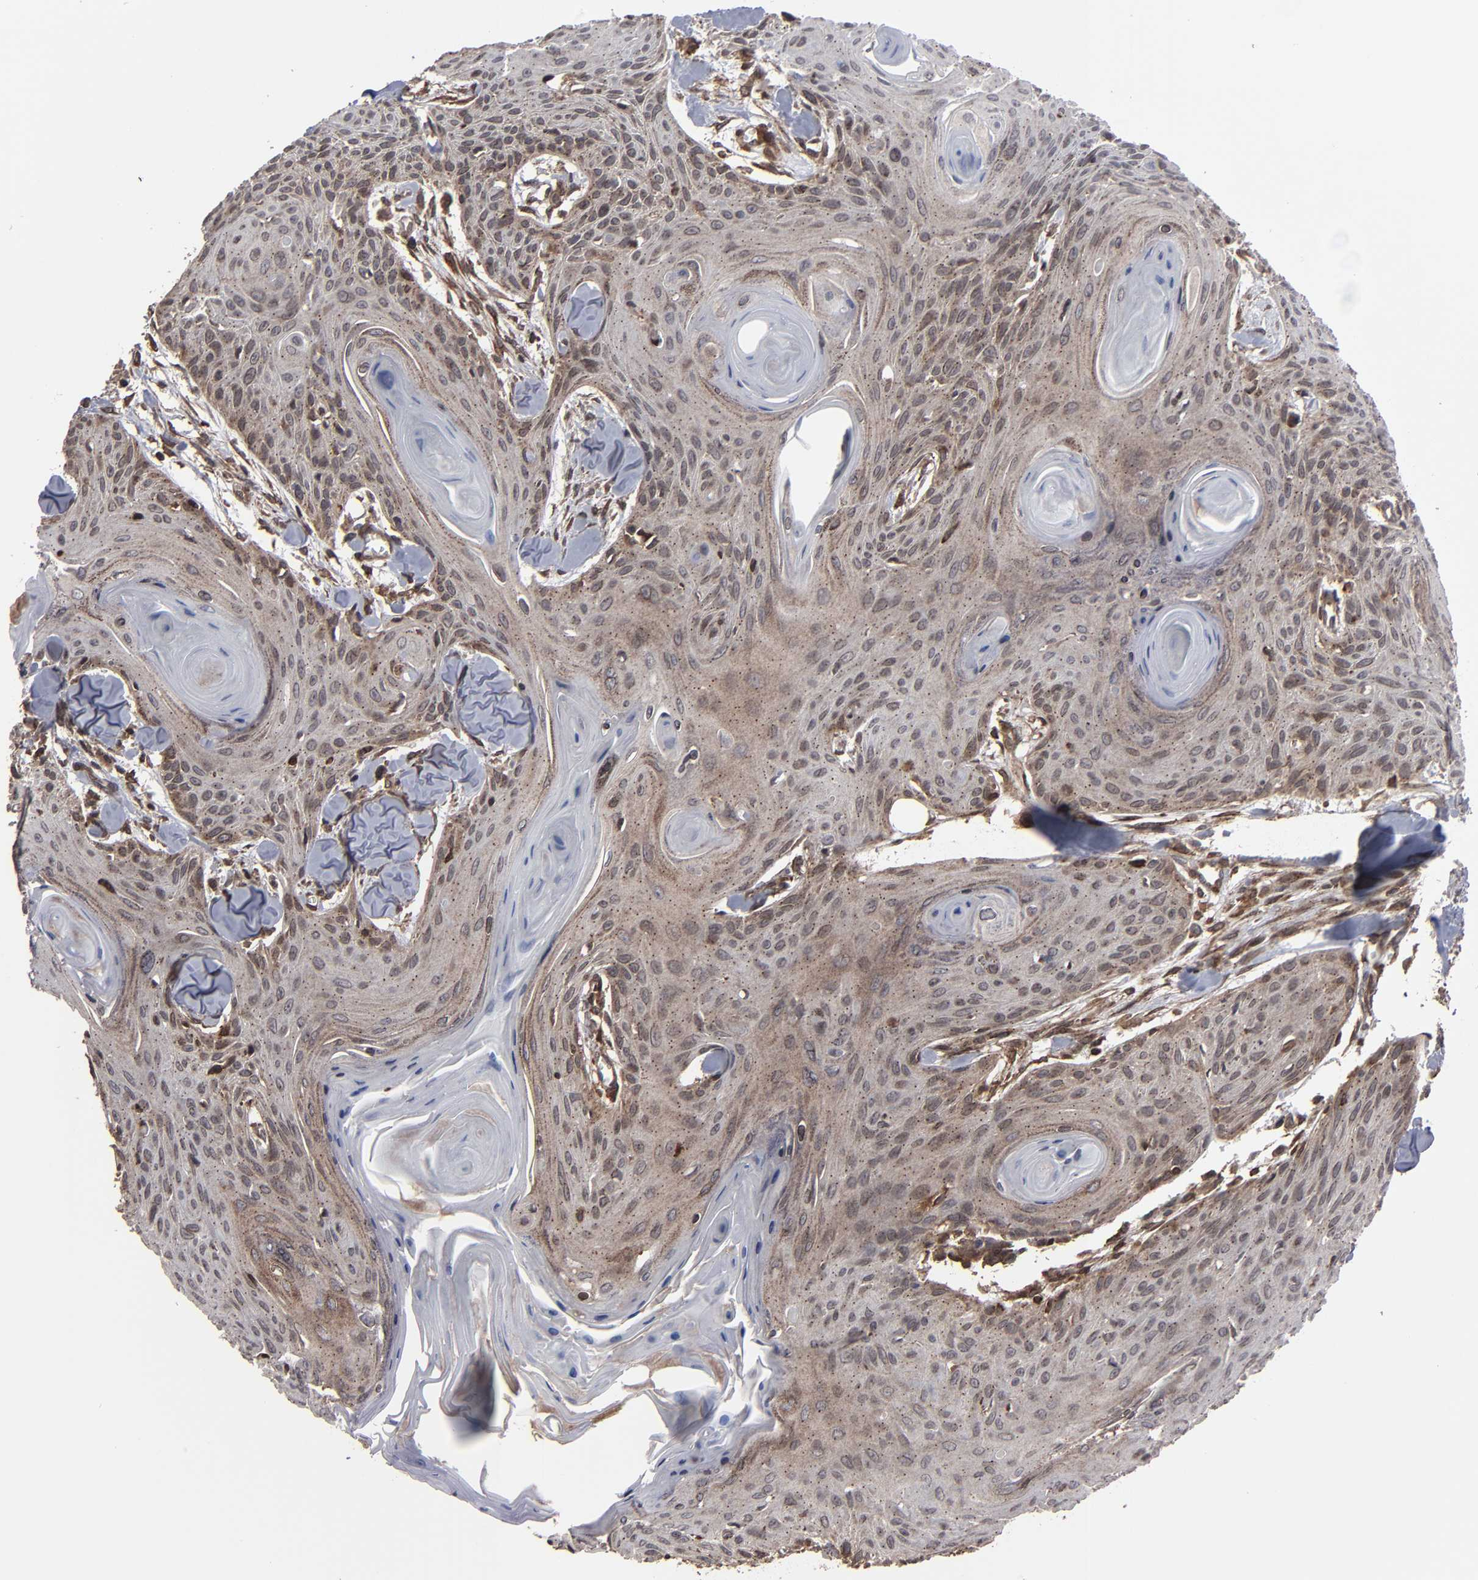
{"staining": {"intensity": "moderate", "quantity": ">75%", "location": "cytoplasmic/membranous,nuclear"}, "tissue": "head and neck cancer", "cell_type": "Tumor cells", "image_type": "cancer", "snomed": [{"axis": "morphology", "description": "Squamous cell carcinoma, NOS"}, {"axis": "morphology", "description": "Squamous cell carcinoma, metastatic, NOS"}, {"axis": "topography", "description": "Lymph node"}, {"axis": "topography", "description": "Salivary gland"}, {"axis": "topography", "description": "Head-Neck"}], "caption": "Head and neck cancer was stained to show a protein in brown. There is medium levels of moderate cytoplasmic/membranous and nuclear positivity in approximately >75% of tumor cells. The protein of interest is stained brown, and the nuclei are stained in blue (DAB IHC with brightfield microscopy, high magnification).", "gene": "KIAA2026", "patient": {"sex": "female", "age": 74}}